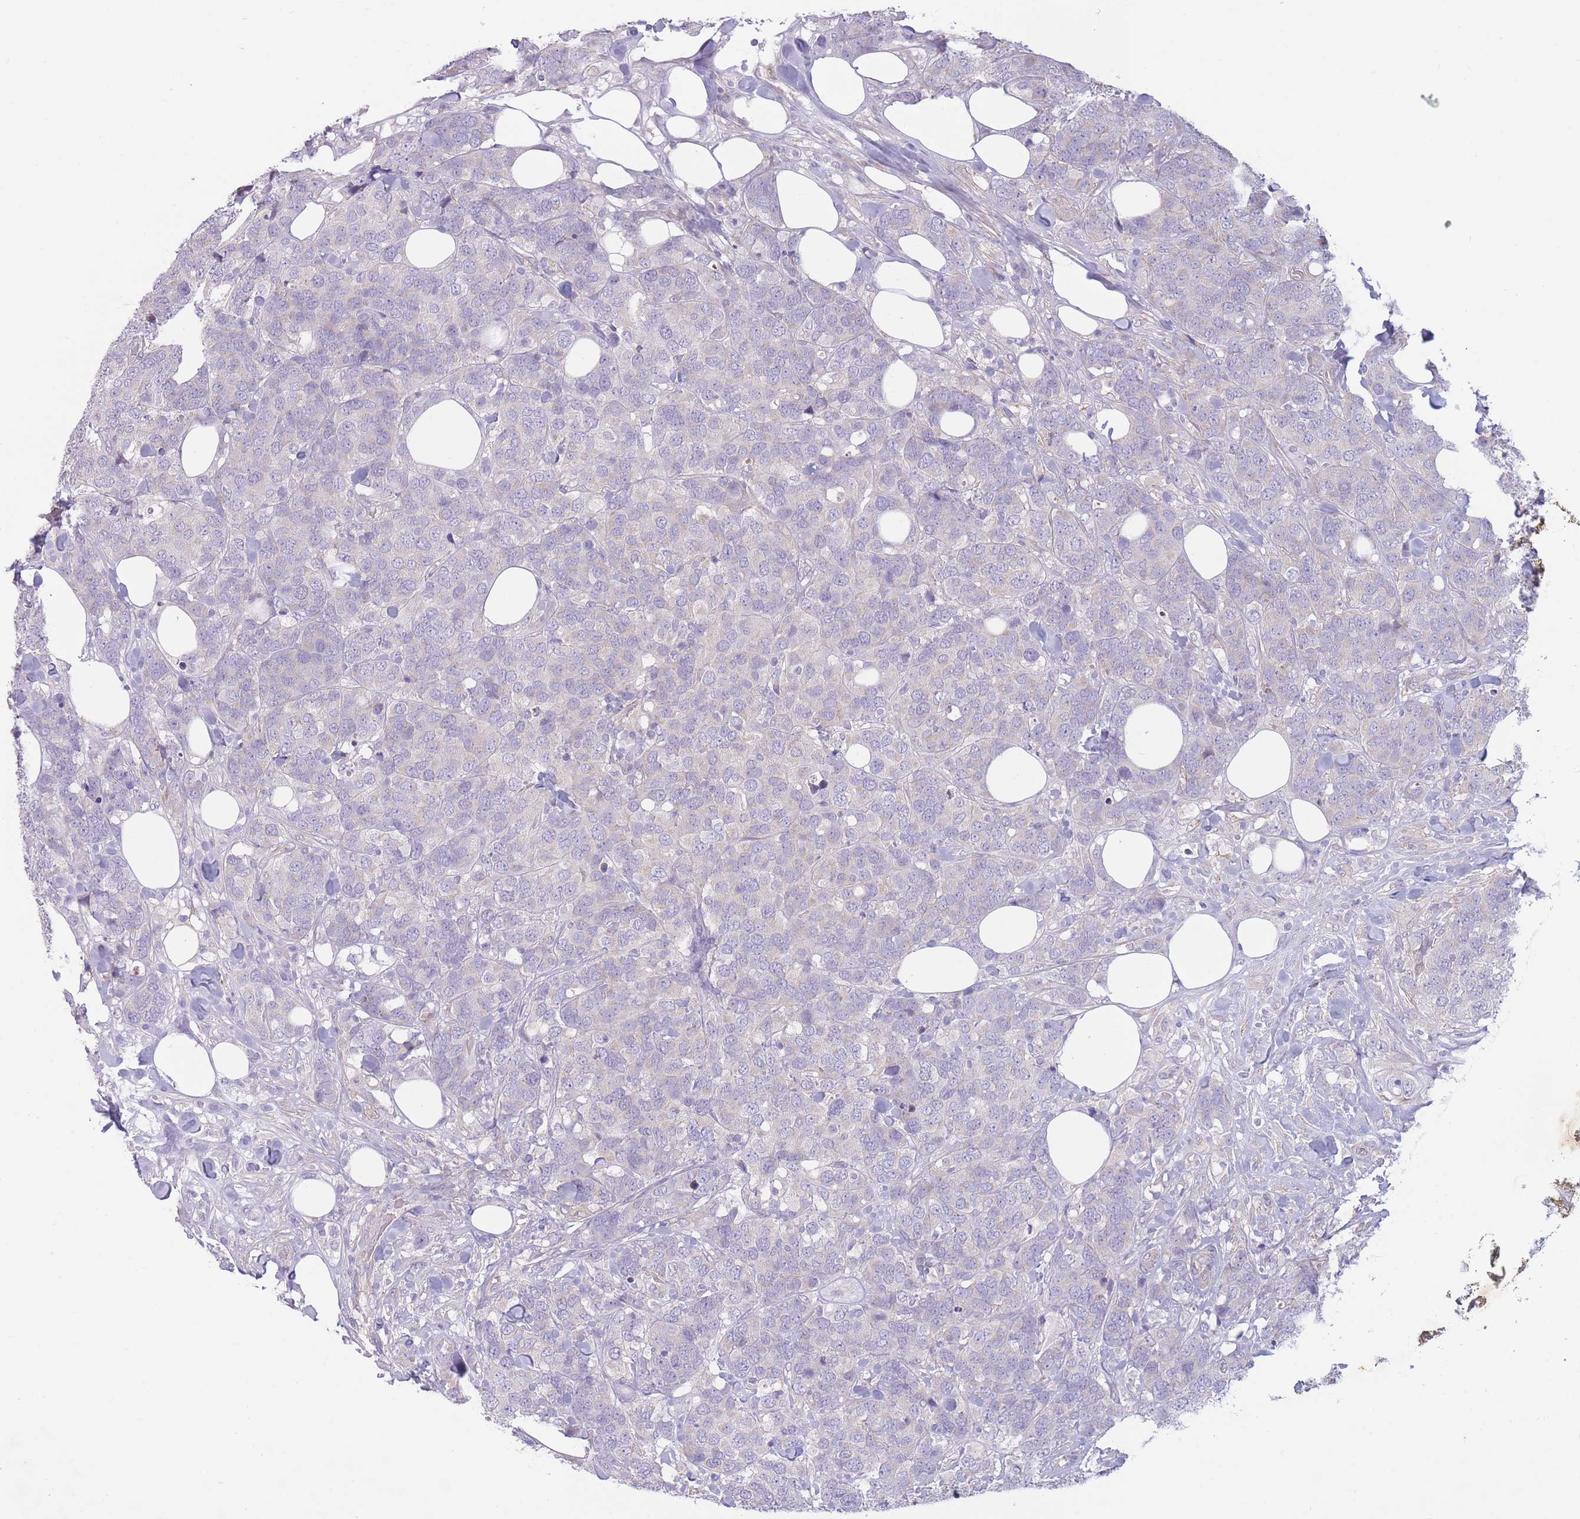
{"staining": {"intensity": "negative", "quantity": "none", "location": "none"}, "tissue": "breast cancer", "cell_type": "Tumor cells", "image_type": "cancer", "snomed": [{"axis": "morphology", "description": "Lobular carcinoma"}, {"axis": "topography", "description": "Breast"}], "caption": "A high-resolution histopathology image shows IHC staining of breast cancer (lobular carcinoma), which reveals no significant staining in tumor cells.", "gene": "PNPLA5", "patient": {"sex": "female", "age": 59}}